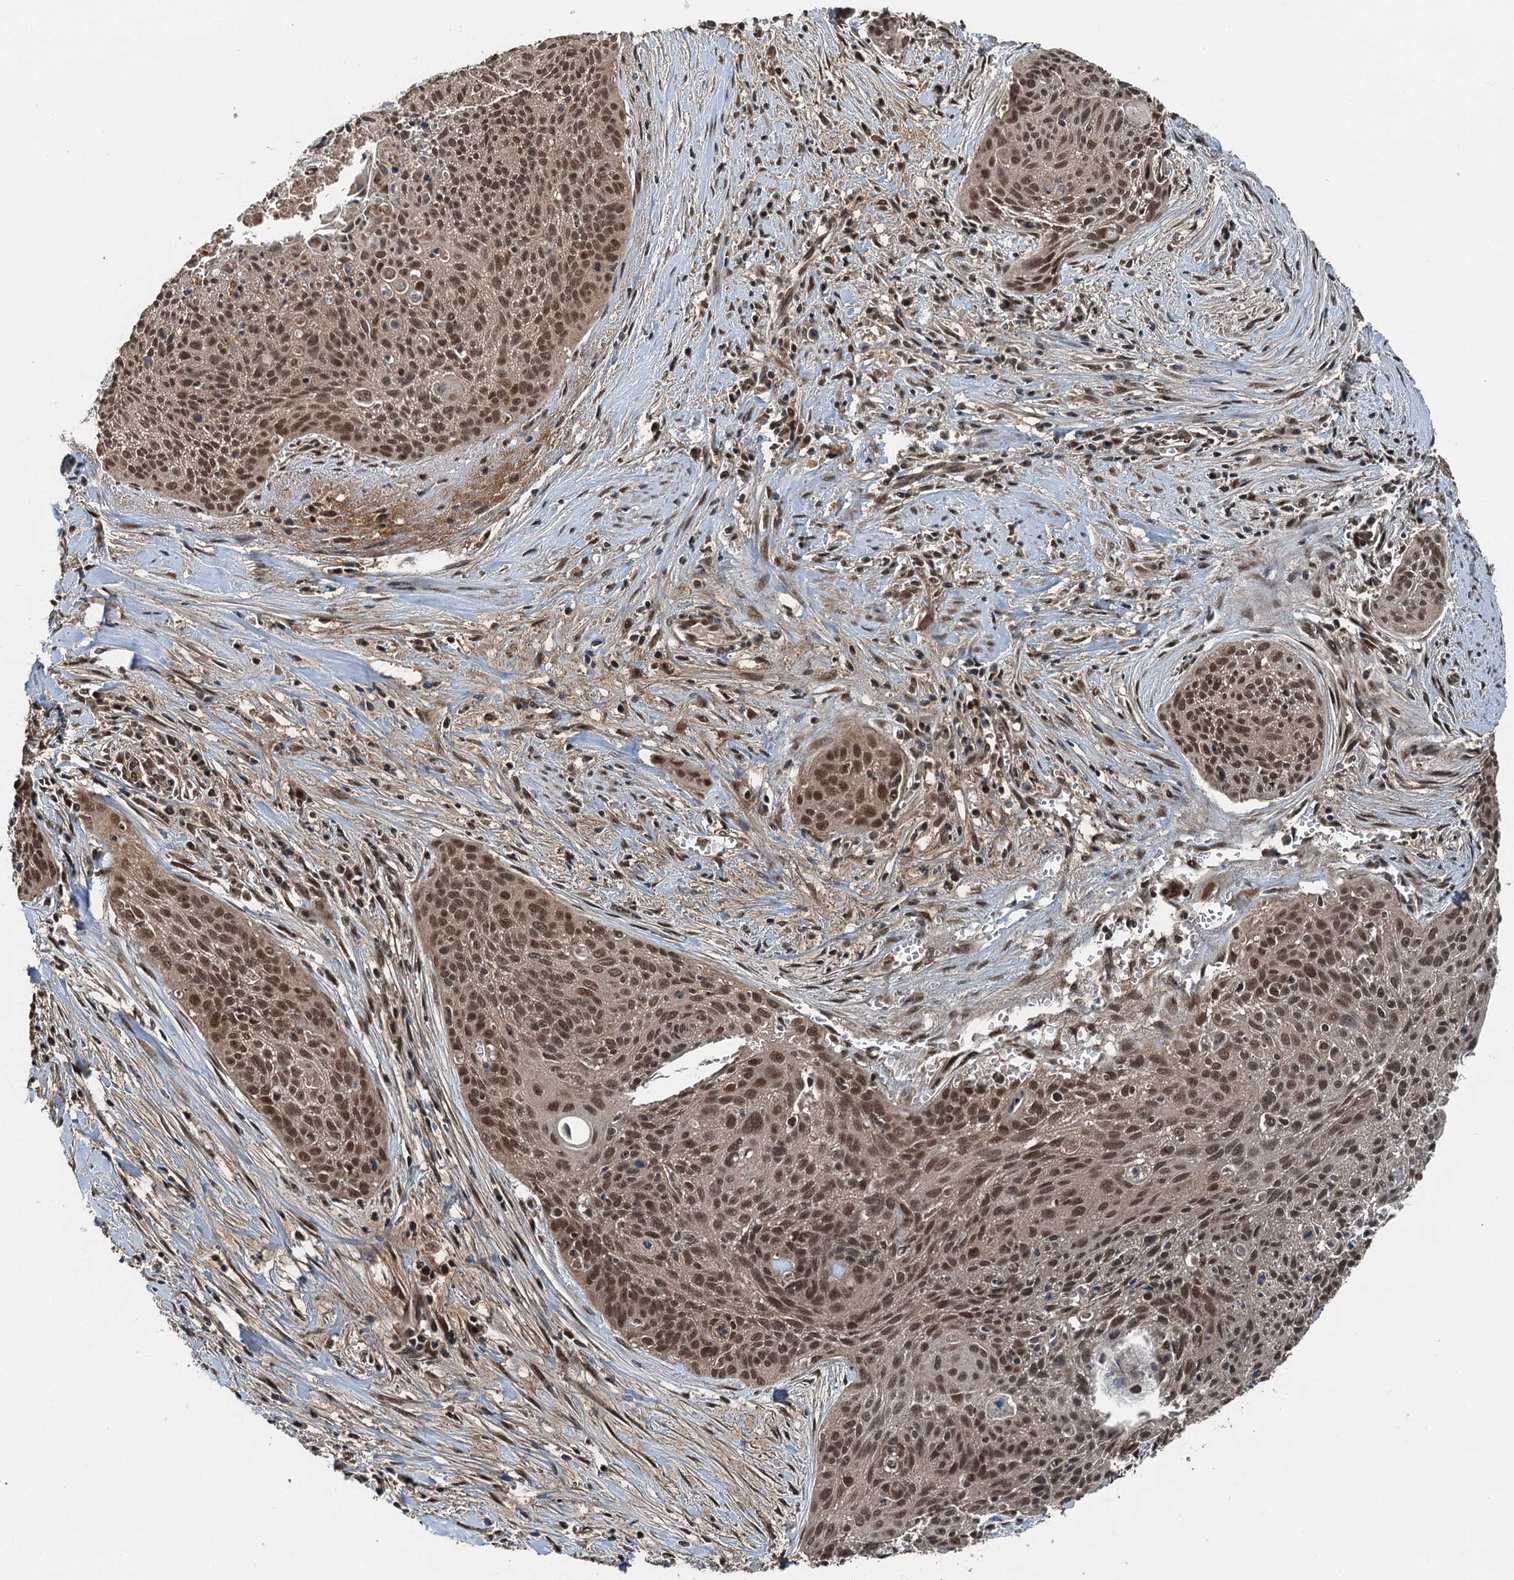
{"staining": {"intensity": "moderate", "quantity": ">75%", "location": "nuclear"}, "tissue": "cervical cancer", "cell_type": "Tumor cells", "image_type": "cancer", "snomed": [{"axis": "morphology", "description": "Squamous cell carcinoma, NOS"}, {"axis": "topography", "description": "Cervix"}], "caption": "Immunohistochemical staining of cervical squamous cell carcinoma displays medium levels of moderate nuclear protein positivity in about >75% of tumor cells. (Brightfield microscopy of DAB IHC at high magnification).", "gene": "UBXN6", "patient": {"sex": "female", "age": 55}}